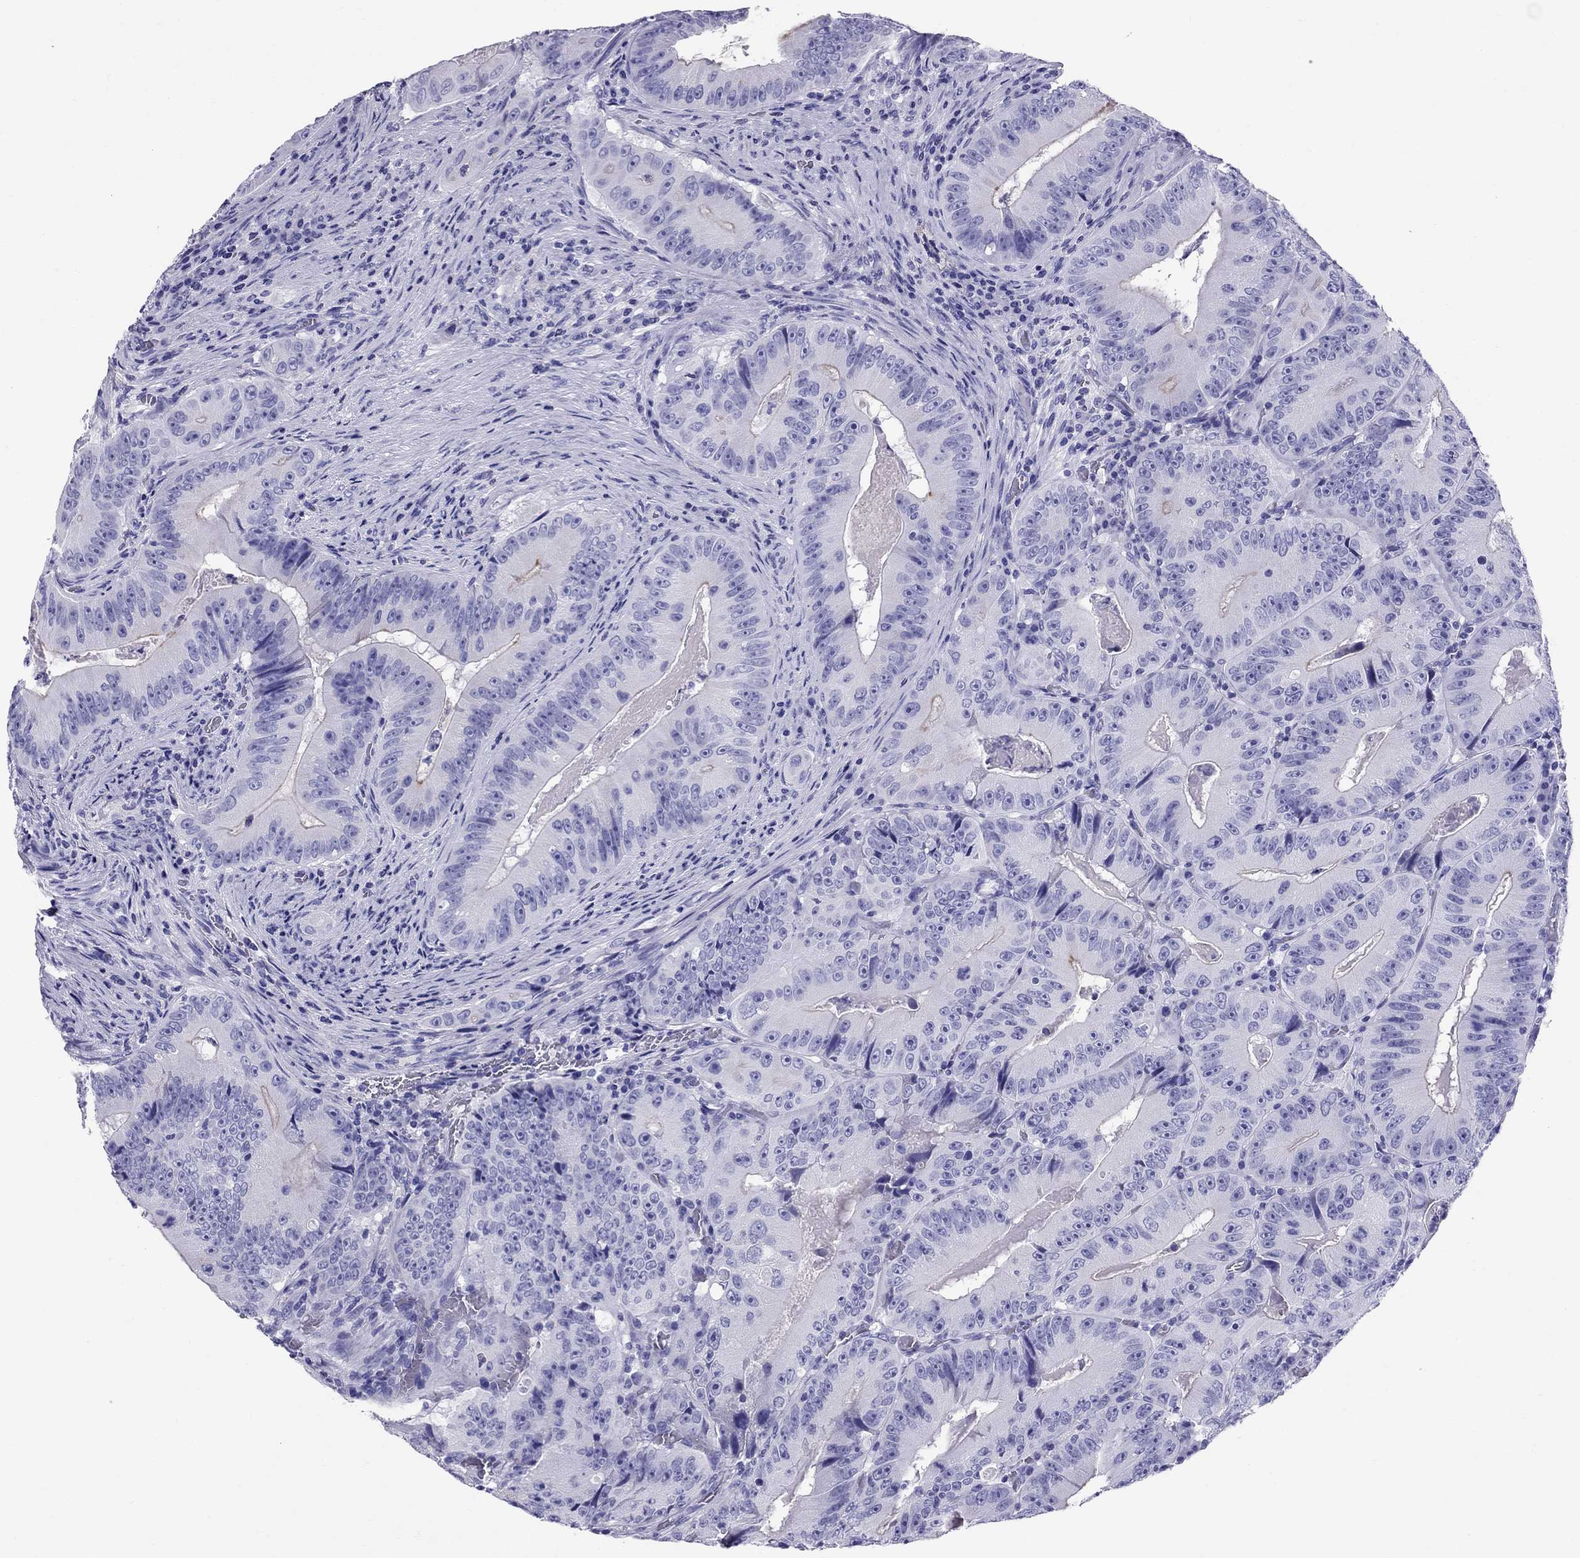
{"staining": {"intensity": "negative", "quantity": "none", "location": "none"}, "tissue": "colorectal cancer", "cell_type": "Tumor cells", "image_type": "cancer", "snomed": [{"axis": "morphology", "description": "Adenocarcinoma, NOS"}, {"axis": "topography", "description": "Colon"}], "caption": "A high-resolution photomicrograph shows immunohistochemistry staining of adenocarcinoma (colorectal), which reveals no significant staining in tumor cells.", "gene": "AVPR1B", "patient": {"sex": "female", "age": 86}}